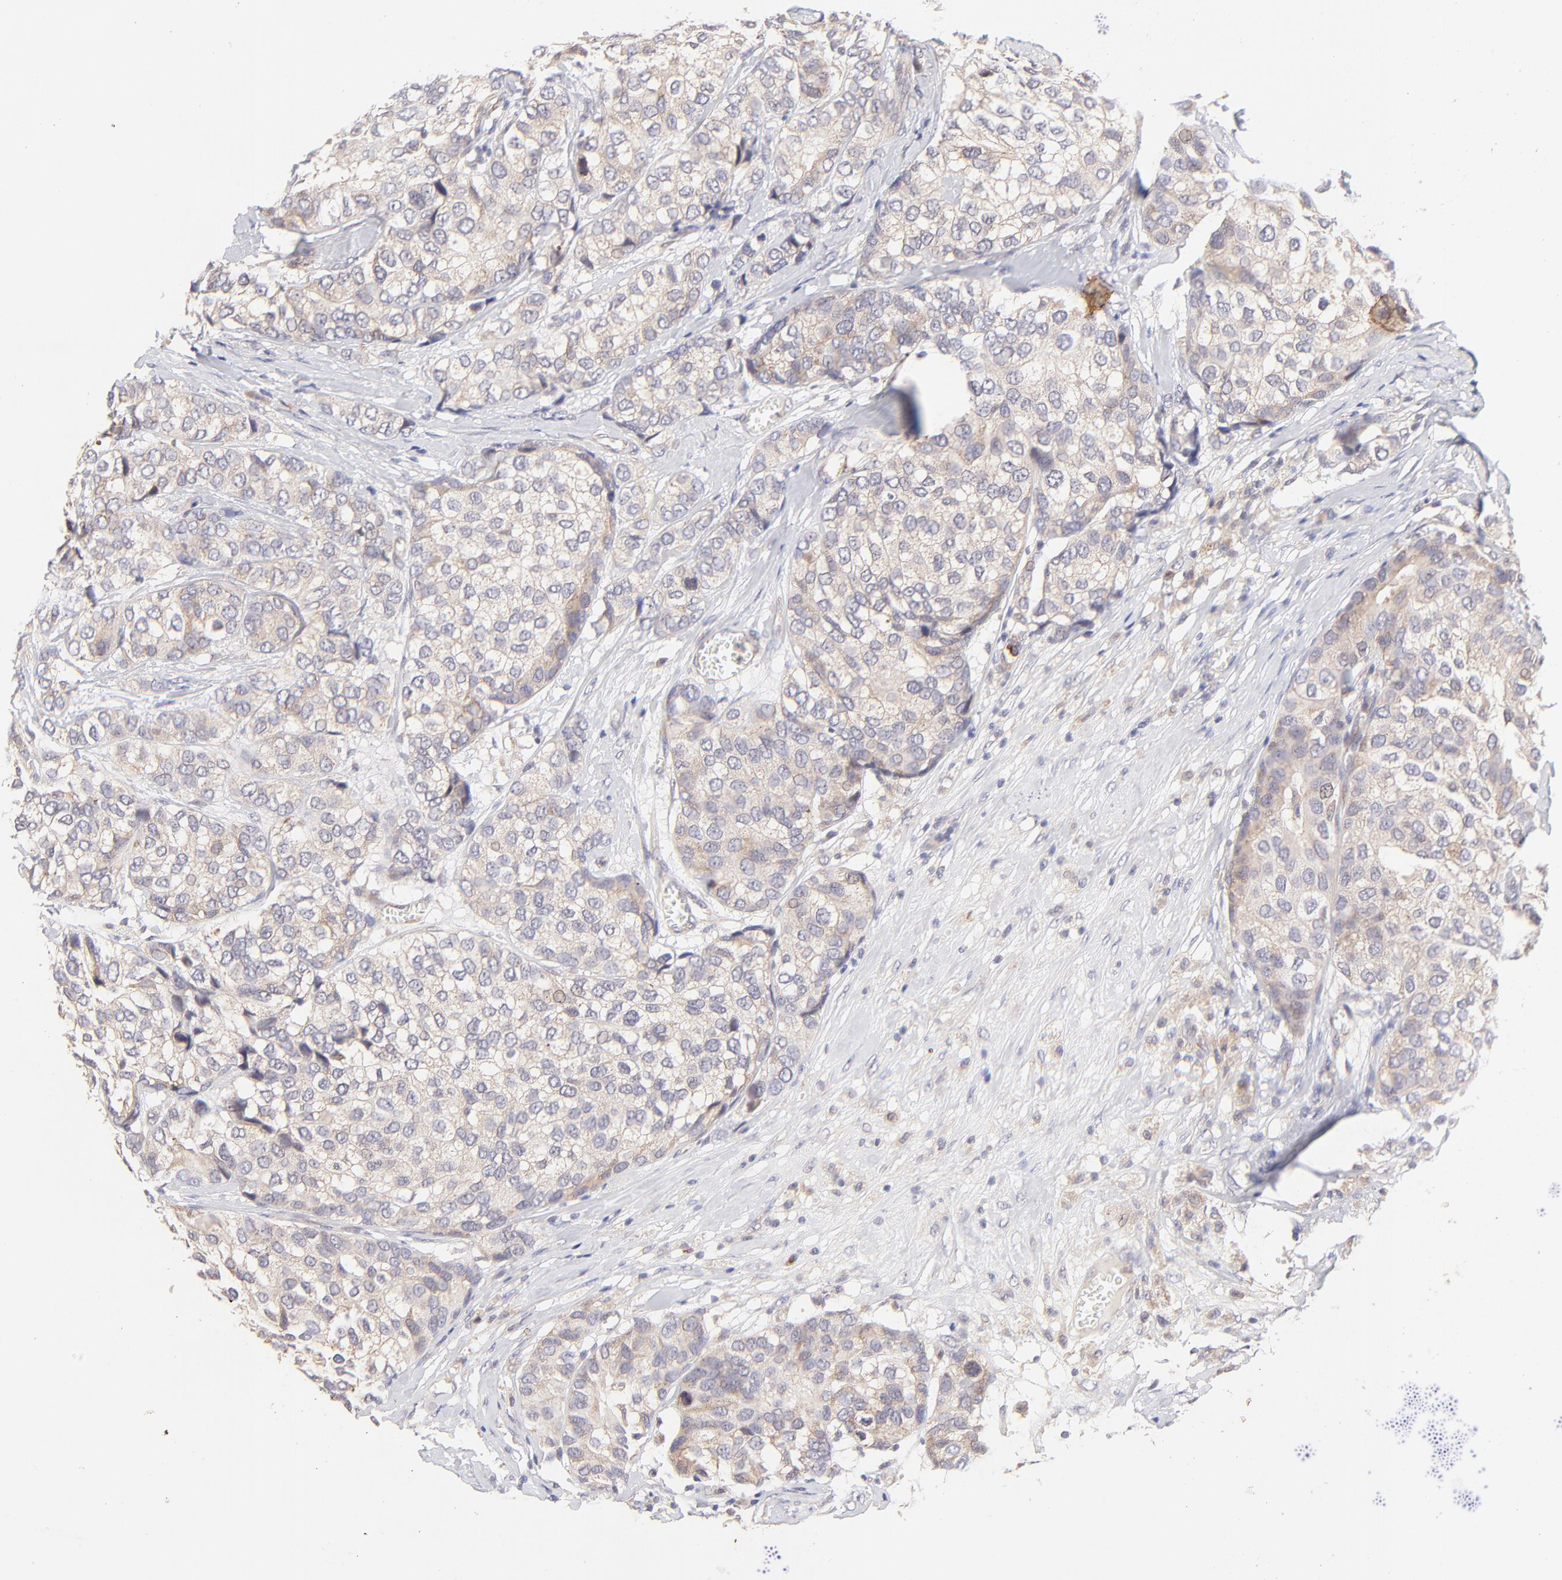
{"staining": {"intensity": "moderate", "quantity": ">75%", "location": "cytoplasmic/membranous"}, "tissue": "breast cancer", "cell_type": "Tumor cells", "image_type": "cancer", "snomed": [{"axis": "morphology", "description": "Duct carcinoma"}, {"axis": "topography", "description": "Breast"}], "caption": "Invasive ductal carcinoma (breast) was stained to show a protein in brown. There is medium levels of moderate cytoplasmic/membranous positivity in about >75% of tumor cells.", "gene": "TNRC6B", "patient": {"sex": "female", "age": 68}}